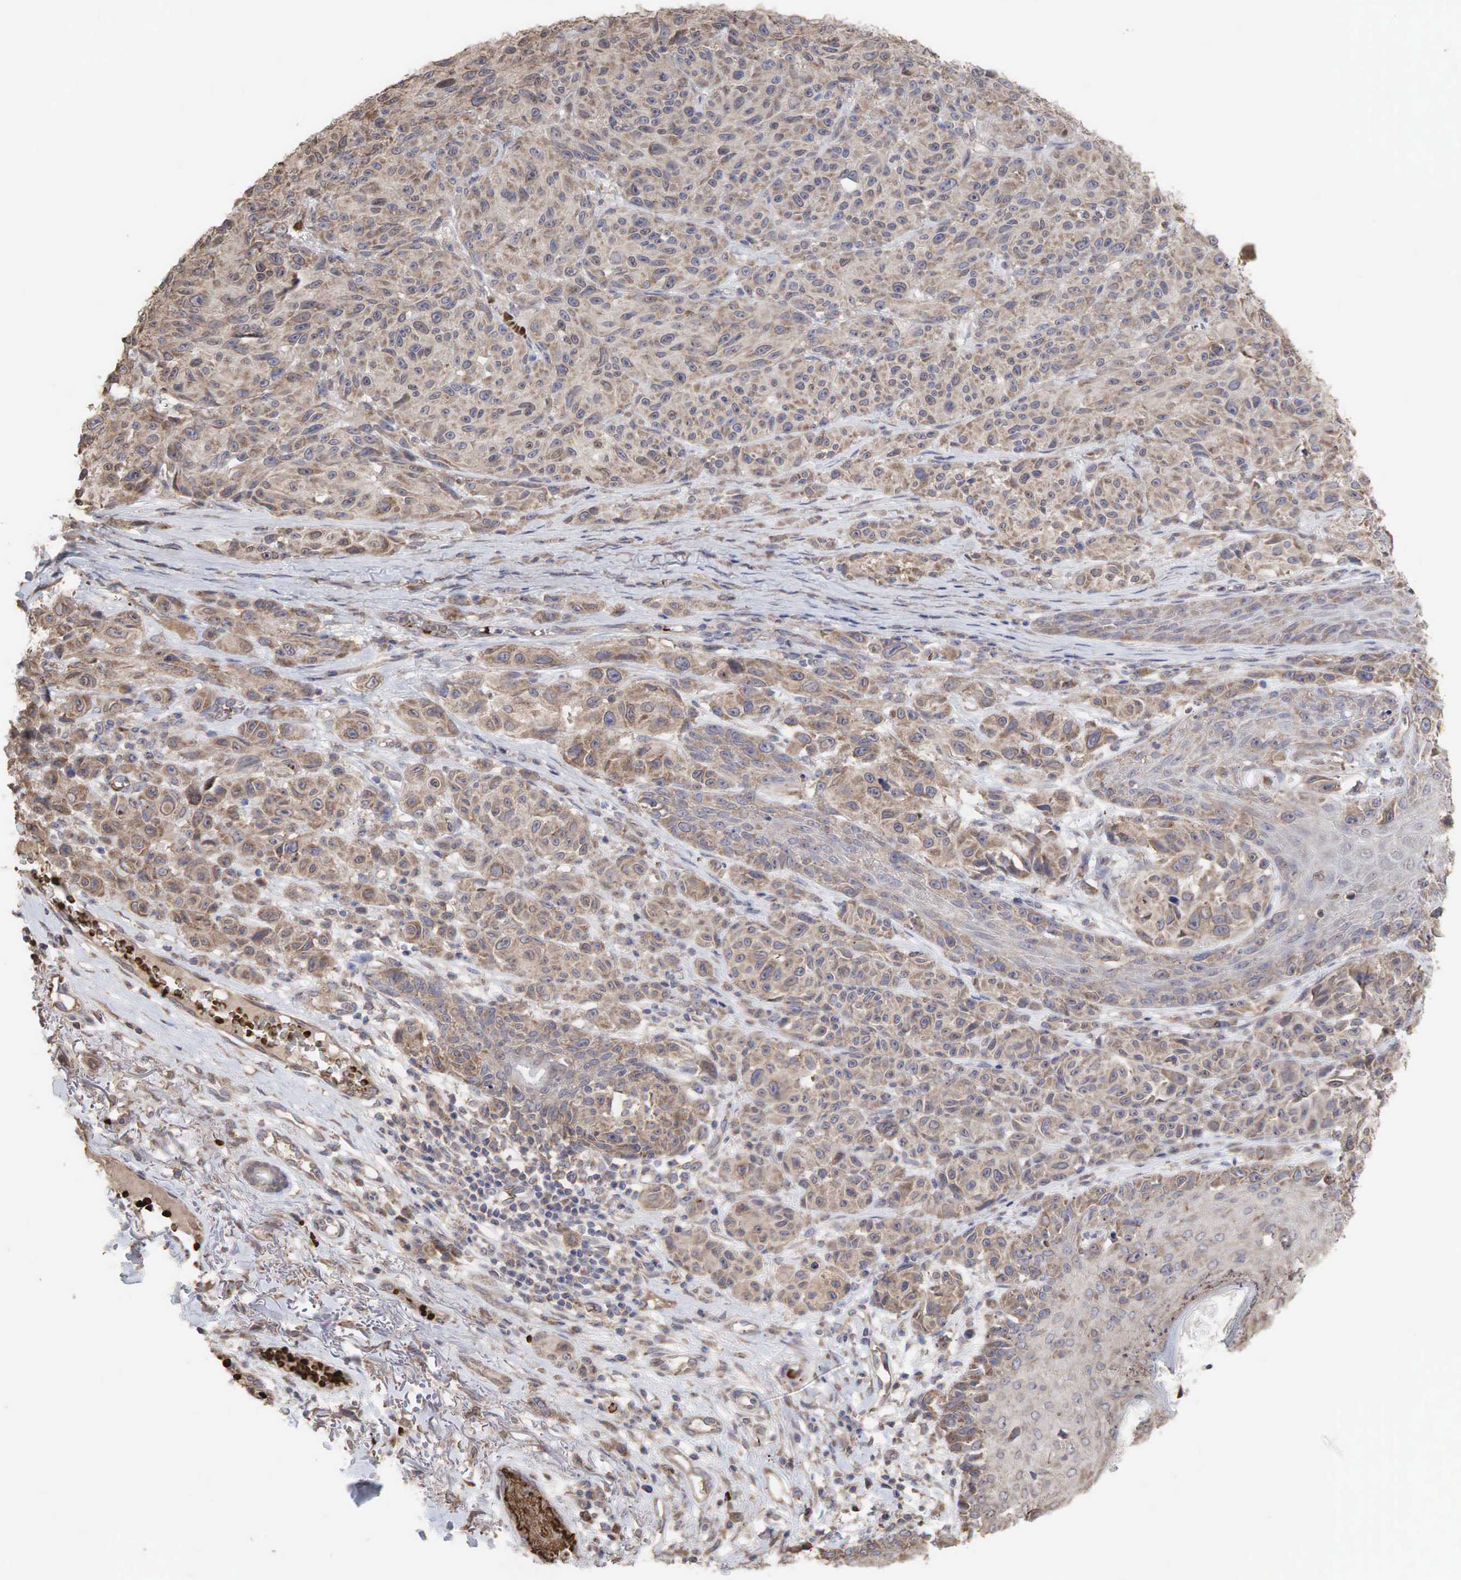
{"staining": {"intensity": "weak", "quantity": ">75%", "location": "cytoplasmic/membranous"}, "tissue": "melanoma", "cell_type": "Tumor cells", "image_type": "cancer", "snomed": [{"axis": "morphology", "description": "Malignant melanoma, NOS"}, {"axis": "topography", "description": "Skin"}], "caption": "An image of human melanoma stained for a protein exhibits weak cytoplasmic/membranous brown staining in tumor cells. (DAB (3,3'-diaminobenzidine) IHC, brown staining for protein, blue staining for nuclei).", "gene": "PABPC5", "patient": {"sex": "male", "age": 70}}